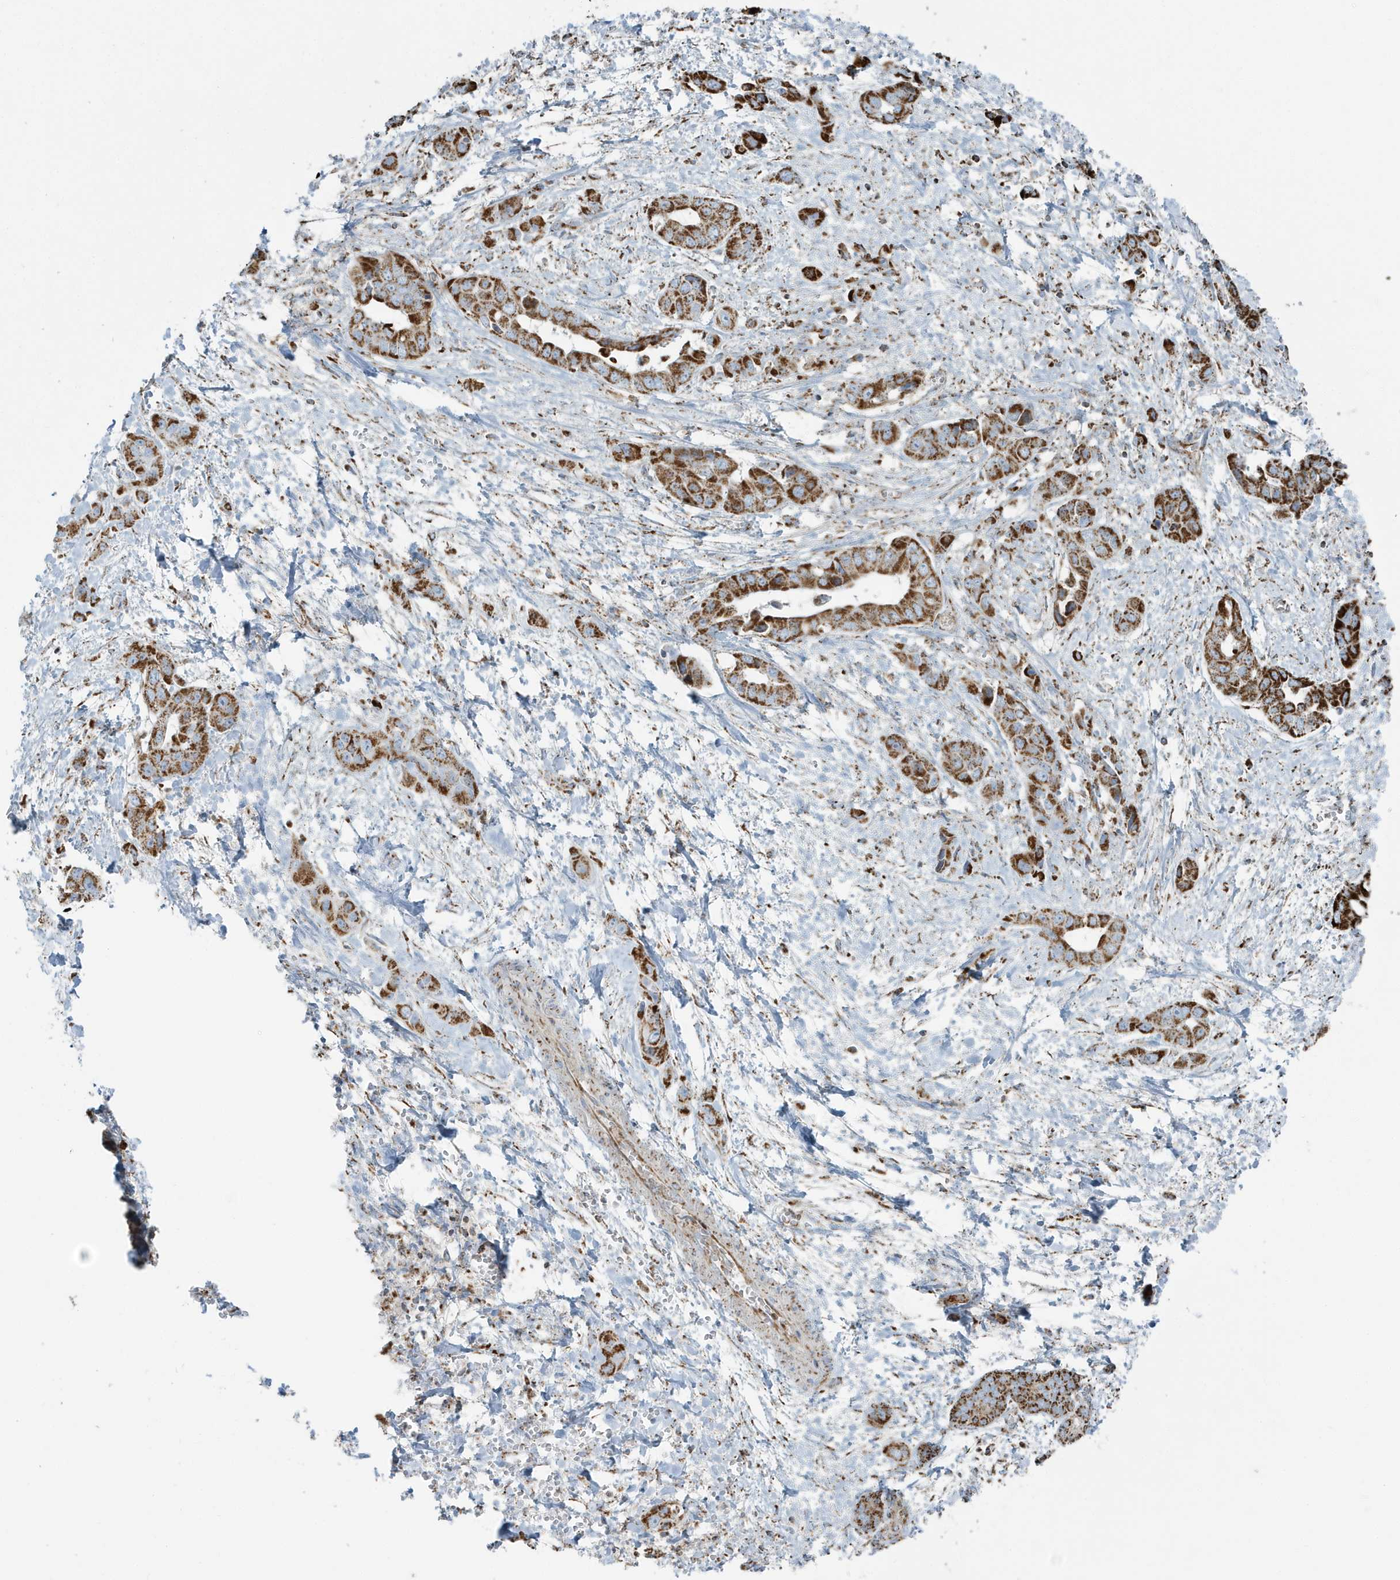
{"staining": {"intensity": "strong", "quantity": ">75%", "location": "cytoplasmic/membranous"}, "tissue": "liver cancer", "cell_type": "Tumor cells", "image_type": "cancer", "snomed": [{"axis": "morphology", "description": "Cholangiocarcinoma"}, {"axis": "topography", "description": "Liver"}], "caption": "There is high levels of strong cytoplasmic/membranous positivity in tumor cells of liver cholangiocarcinoma, as demonstrated by immunohistochemical staining (brown color).", "gene": "RAB11FIP3", "patient": {"sex": "female", "age": 52}}